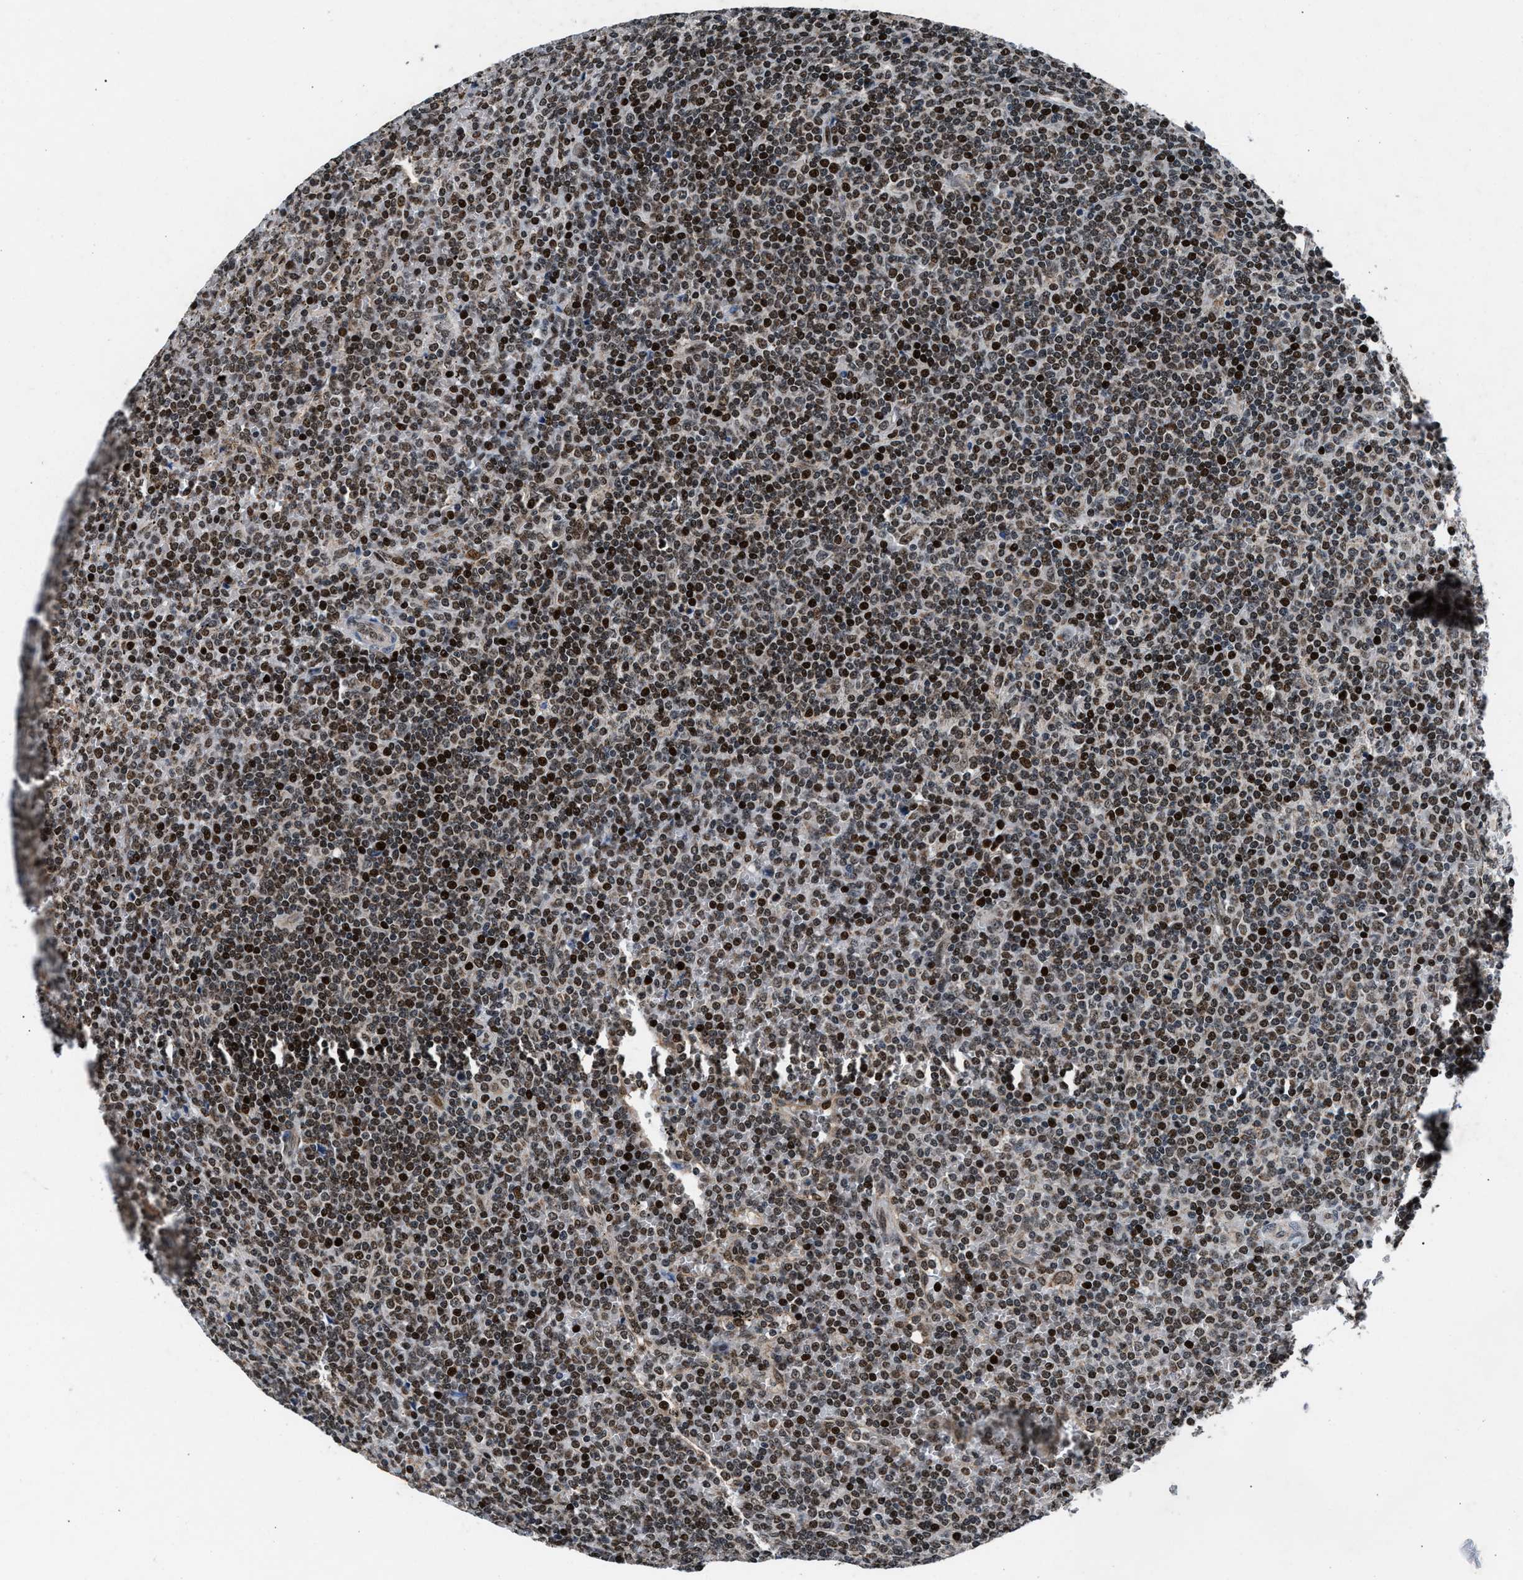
{"staining": {"intensity": "strong", "quantity": "25%-75%", "location": "nuclear"}, "tissue": "lymphoma", "cell_type": "Tumor cells", "image_type": "cancer", "snomed": [{"axis": "morphology", "description": "Malignant lymphoma, non-Hodgkin's type, Low grade"}, {"axis": "topography", "description": "Spleen"}], "caption": "A brown stain labels strong nuclear expression of a protein in human low-grade malignant lymphoma, non-Hodgkin's type tumor cells. Nuclei are stained in blue.", "gene": "PRRC2B", "patient": {"sex": "female", "age": 19}}